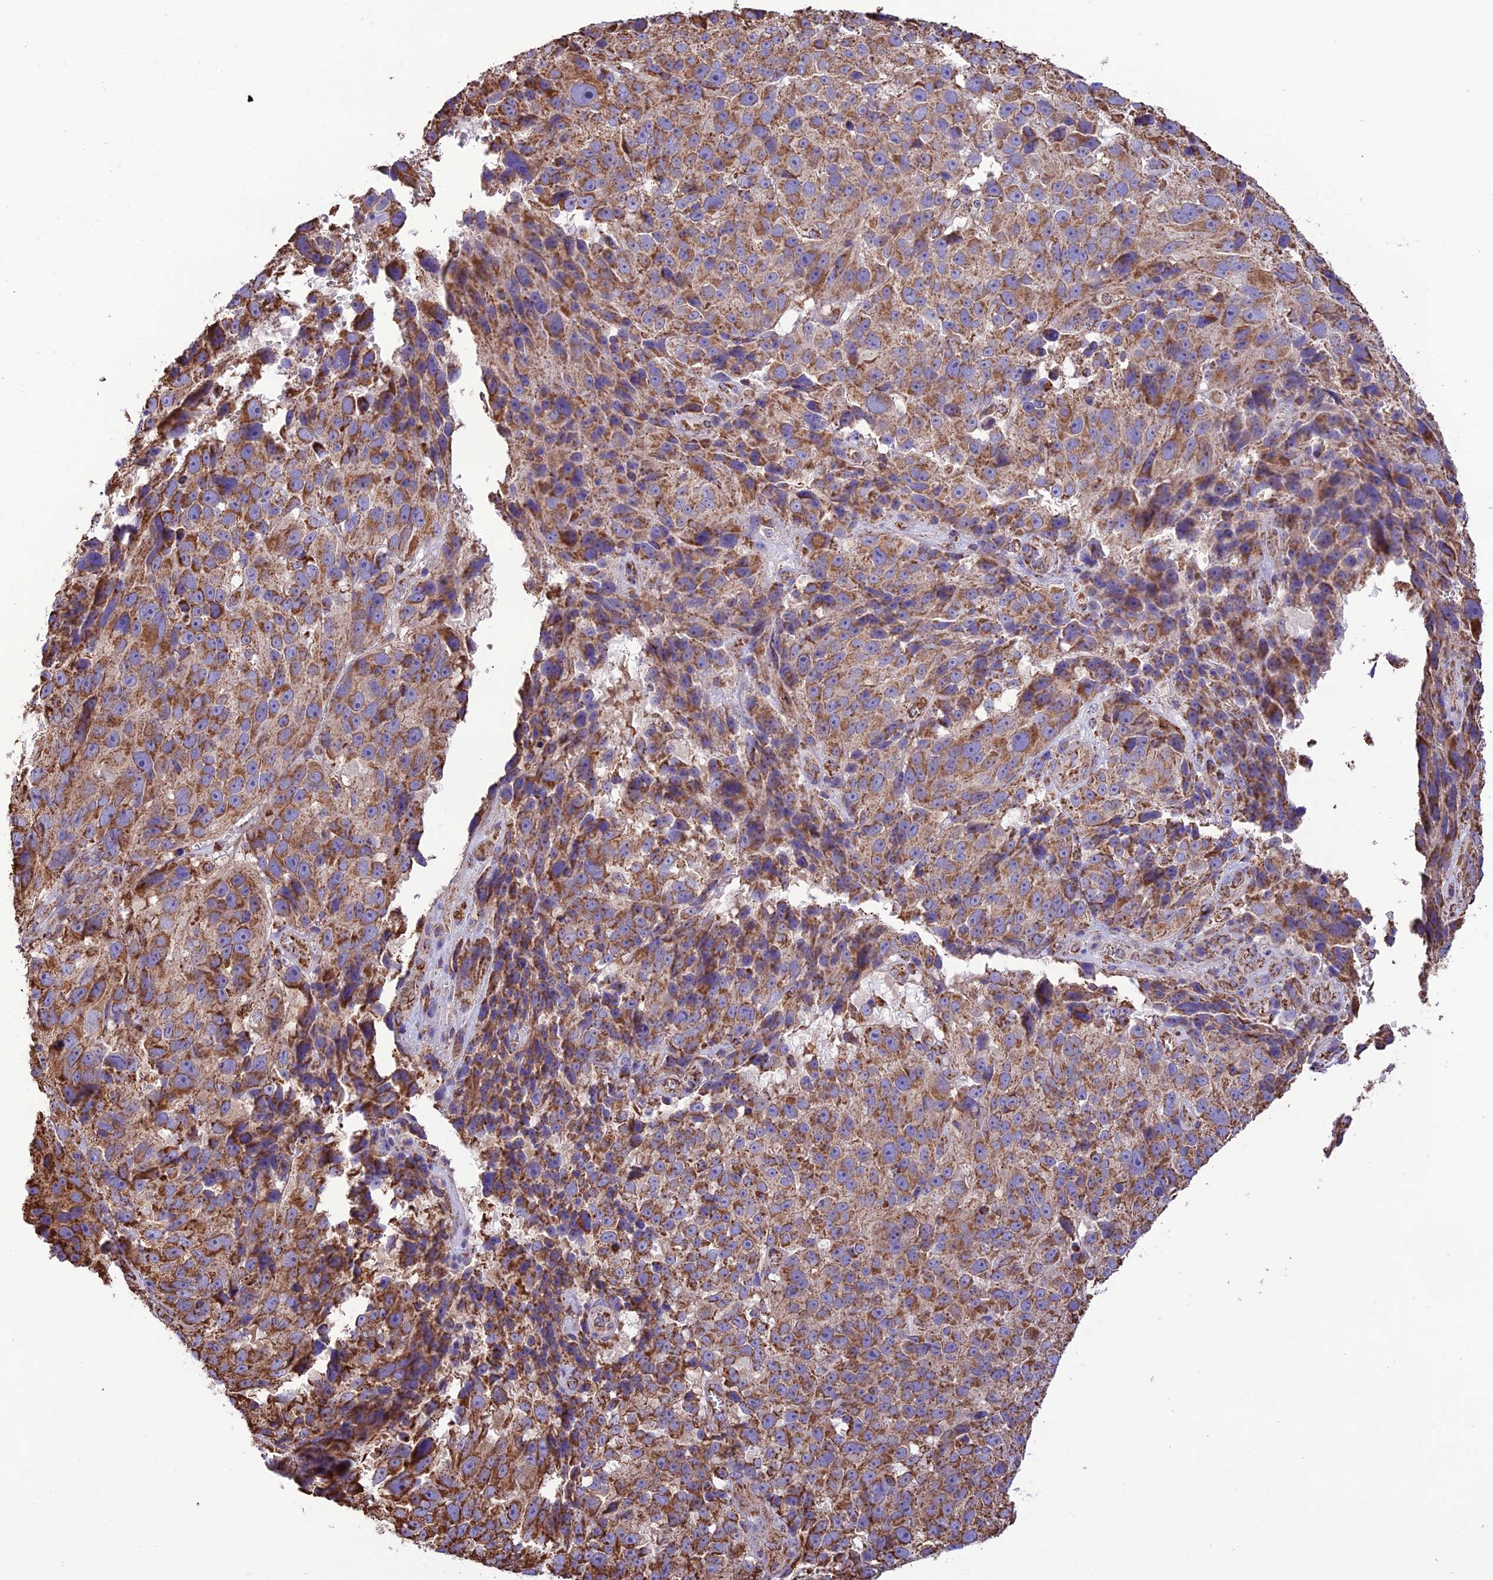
{"staining": {"intensity": "moderate", "quantity": ">75%", "location": "cytoplasmic/membranous"}, "tissue": "melanoma", "cell_type": "Tumor cells", "image_type": "cancer", "snomed": [{"axis": "morphology", "description": "Malignant melanoma, NOS"}, {"axis": "topography", "description": "Skin"}], "caption": "DAB immunohistochemical staining of human malignant melanoma exhibits moderate cytoplasmic/membranous protein positivity in about >75% of tumor cells.", "gene": "NDUFAF1", "patient": {"sex": "male", "age": 84}}